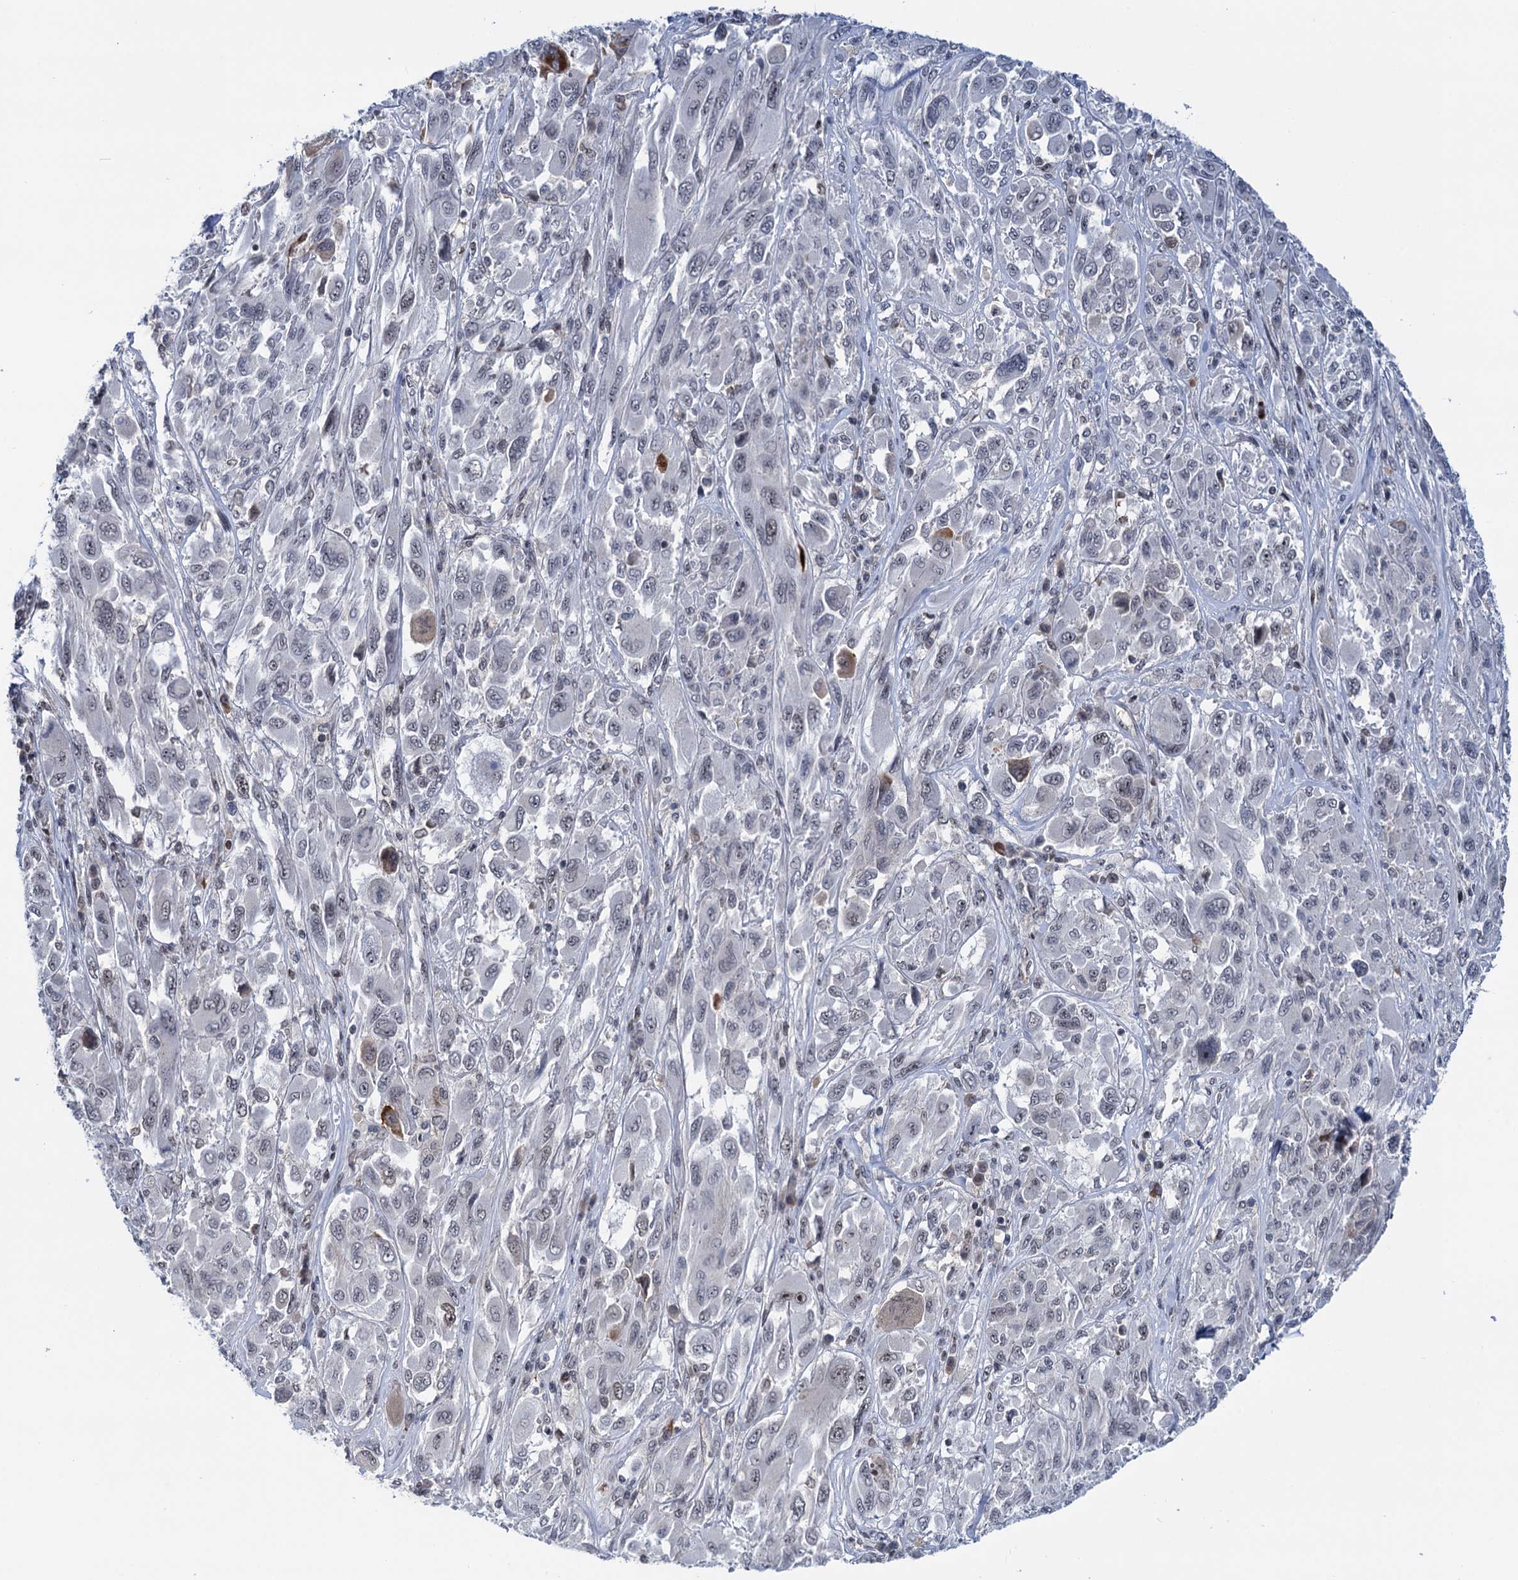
{"staining": {"intensity": "negative", "quantity": "none", "location": "none"}, "tissue": "melanoma", "cell_type": "Tumor cells", "image_type": "cancer", "snomed": [{"axis": "morphology", "description": "Malignant melanoma, NOS"}, {"axis": "topography", "description": "Skin"}], "caption": "High power microscopy image of an IHC image of malignant melanoma, revealing no significant positivity in tumor cells.", "gene": "ZCCHC10", "patient": {"sex": "female", "age": 91}}